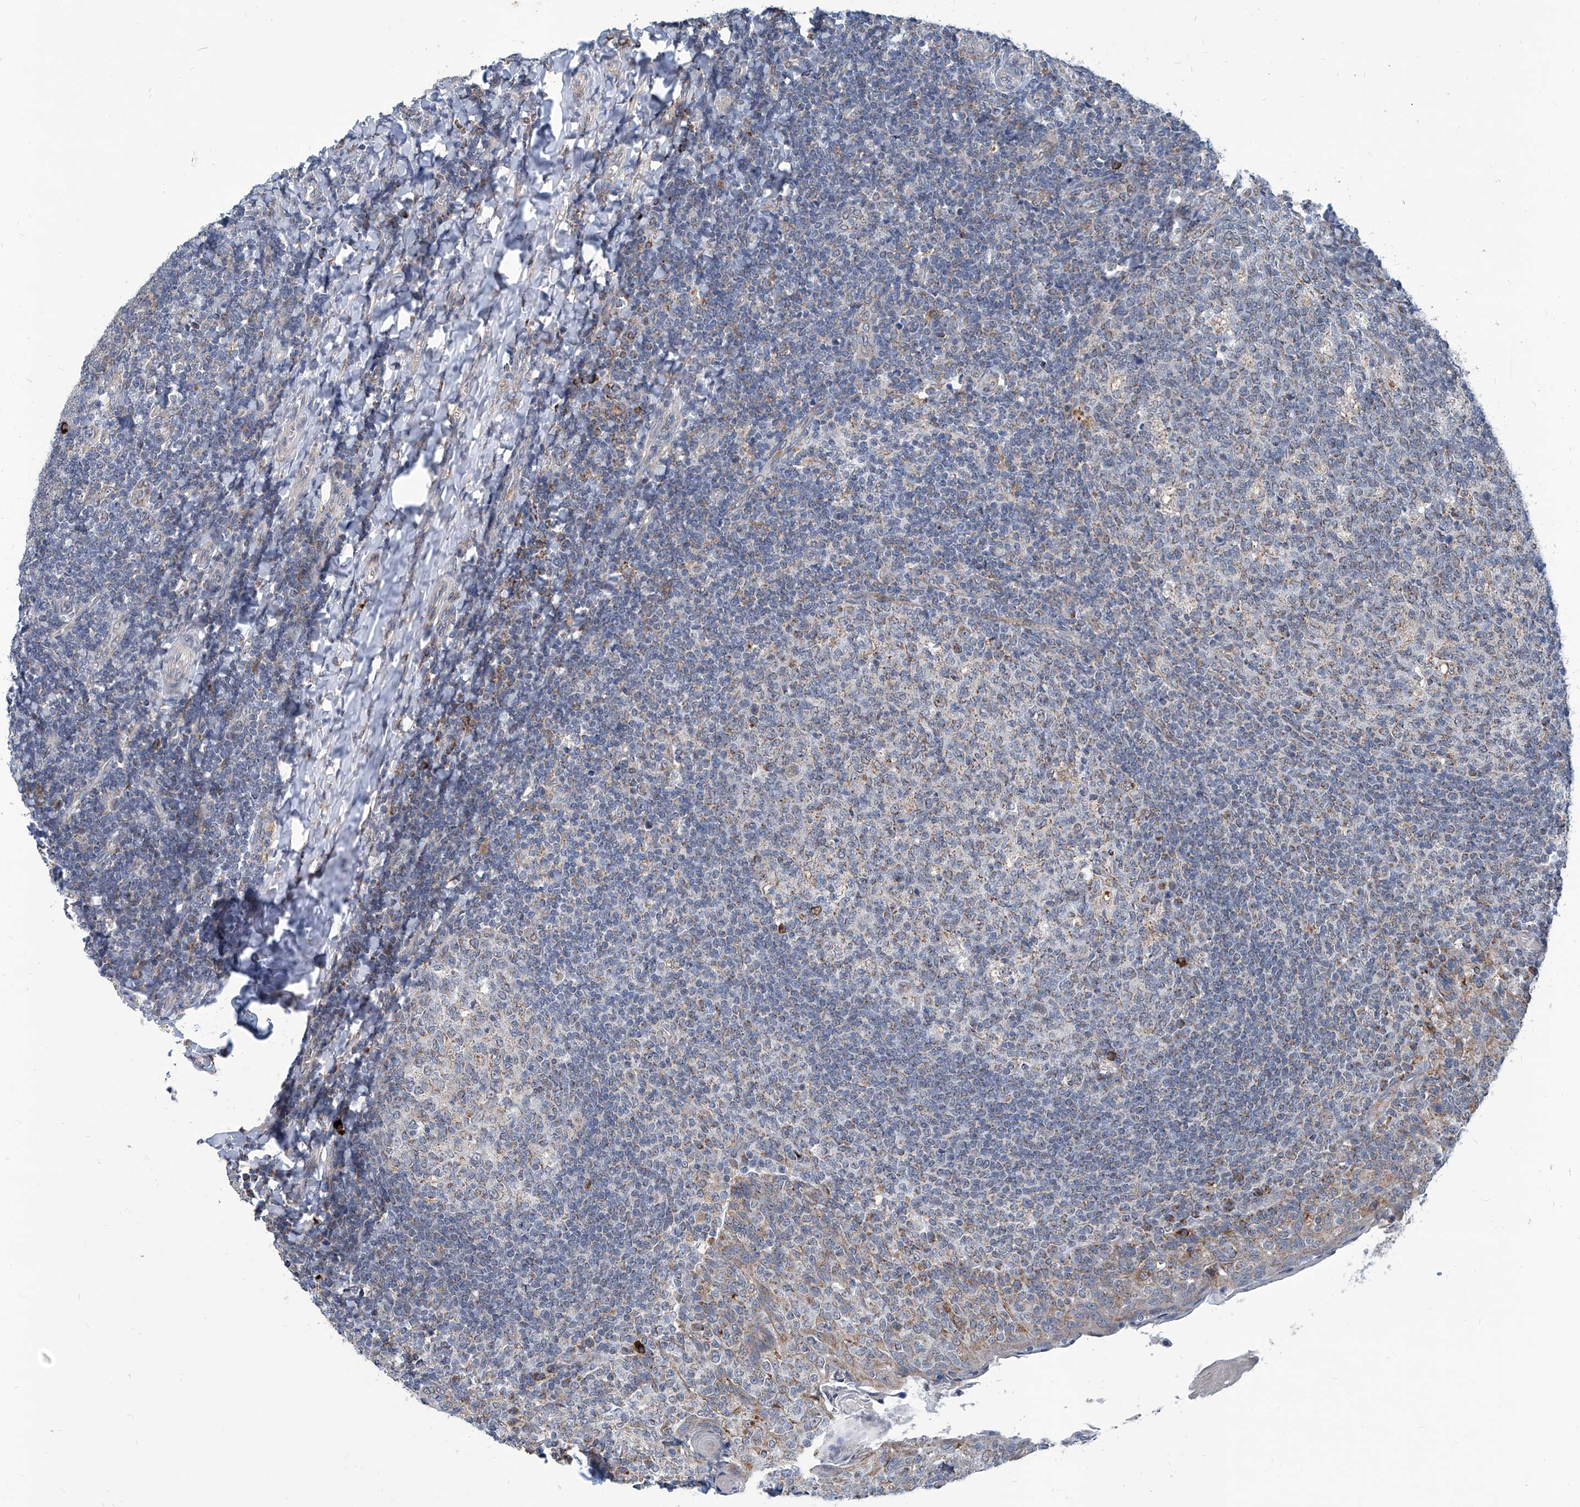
{"staining": {"intensity": "weak", "quantity": "25%-75%", "location": "cytoplasmic/membranous"}, "tissue": "tonsil", "cell_type": "Germinal center cells", "image_type": "normal", "snomed": [{"axis": "morphology", "description": "Normal tissue, NOS"}, {"axis": "topography", "description": "Tonsil"}], "caption": "Protein expression by immunohistochemistry (IHC) reveals weak cytoplasmic/membranous positivity in about 25%-75% of germinal center cells in benign tonsil.", "gene": "USP48", "patient": {"sex": "female", "age": 19}}